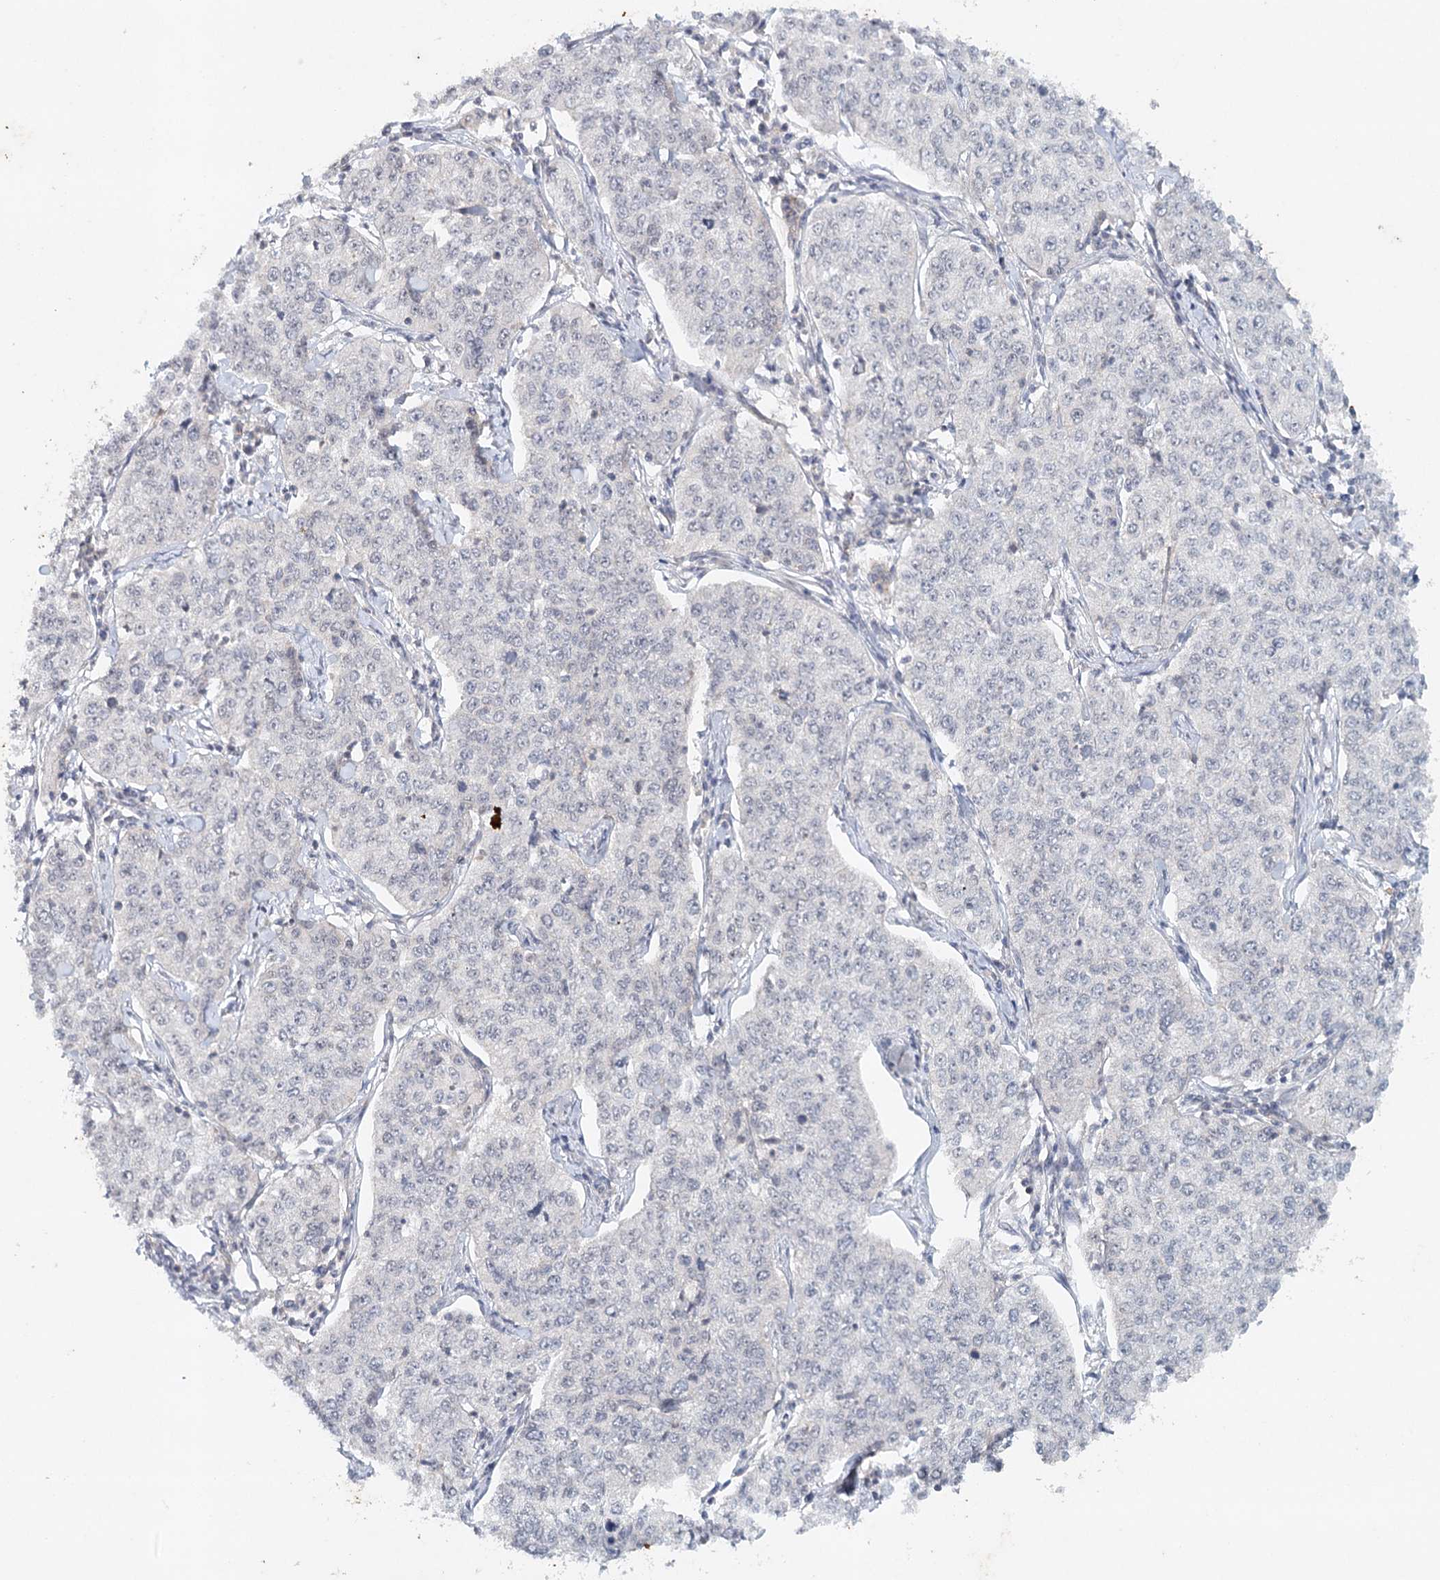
{"staining": {"intensity": "negative", "quantity": "none", "location": "none"}, "tissue": "cervical cancer", "cell_type": "Tumor cells", "image_type": "cancer", "snomed": [{"axis": "morphology", "description": "Squamous cell carcinoma, NOS"}, {"axis": "topography", "description": "Cervix"}], "caption": "Tumor cells are negative for protein expression in human cervical cancer. (DAB (3,3'-diaminobenzidine) IHC with hematoxylin counter stain).", "gene": "SYNPO", "patient": {"sex": "female", "age": 35}}